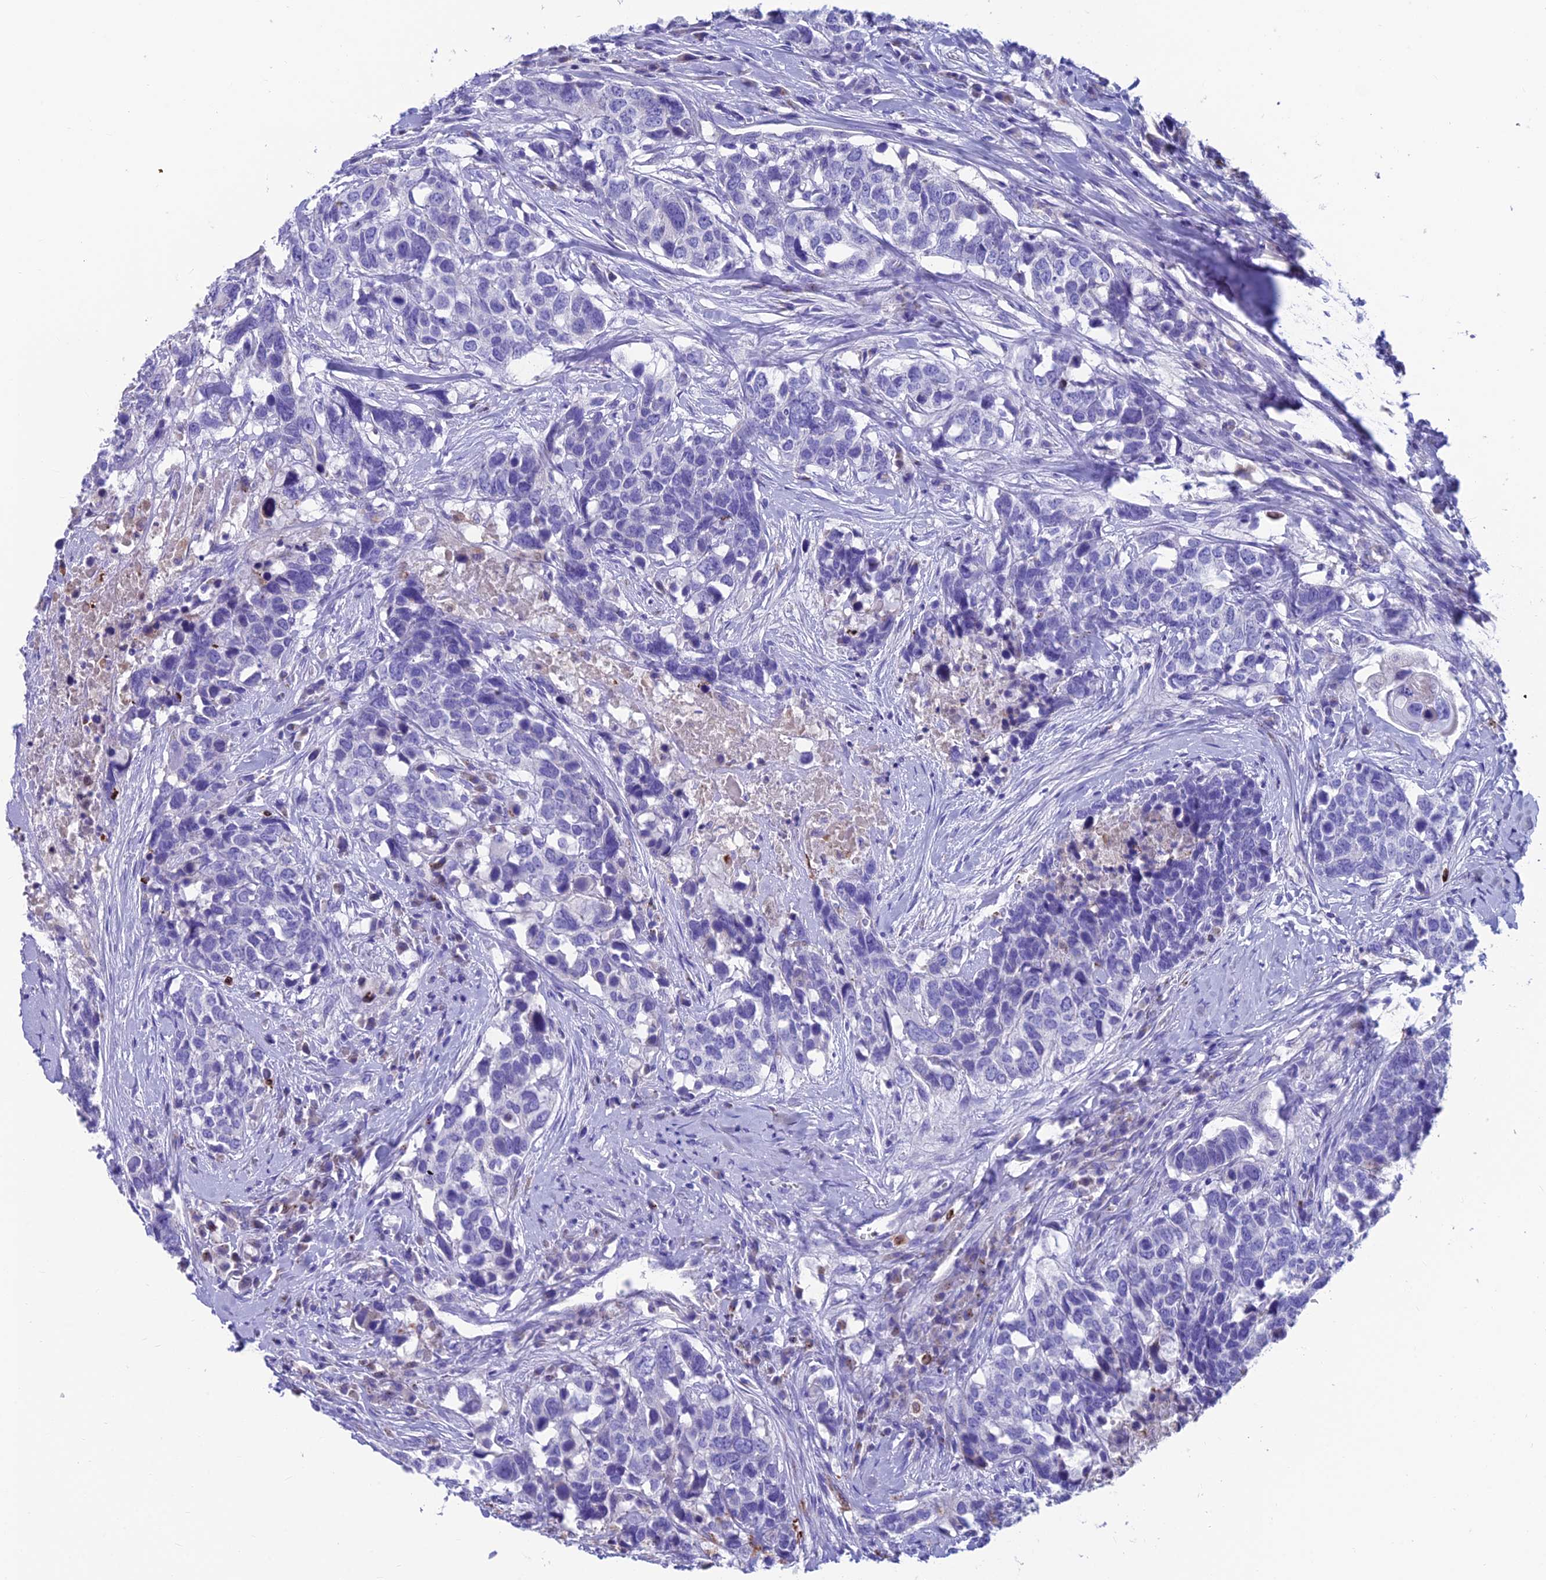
{"staining": {"intensity": "negative", "quantity": "none", "location": "none"}, "tissue": "head and neck cancer", "cell_type": "Tumor cells", "image_type": "cancer", "snomed": [{"axis": "morphology", "description": "Squamous cell carcinoma, NOS"}, {"axis": "topography", "description": "Head-Neck"}], "caption": "Immunohistochemical staining of human head and neck squamous cell carcinoma demonstrates no significant staining in tumor cells.", "gene": "GNG11", "patient": {"sex": "male", "age": 66}}